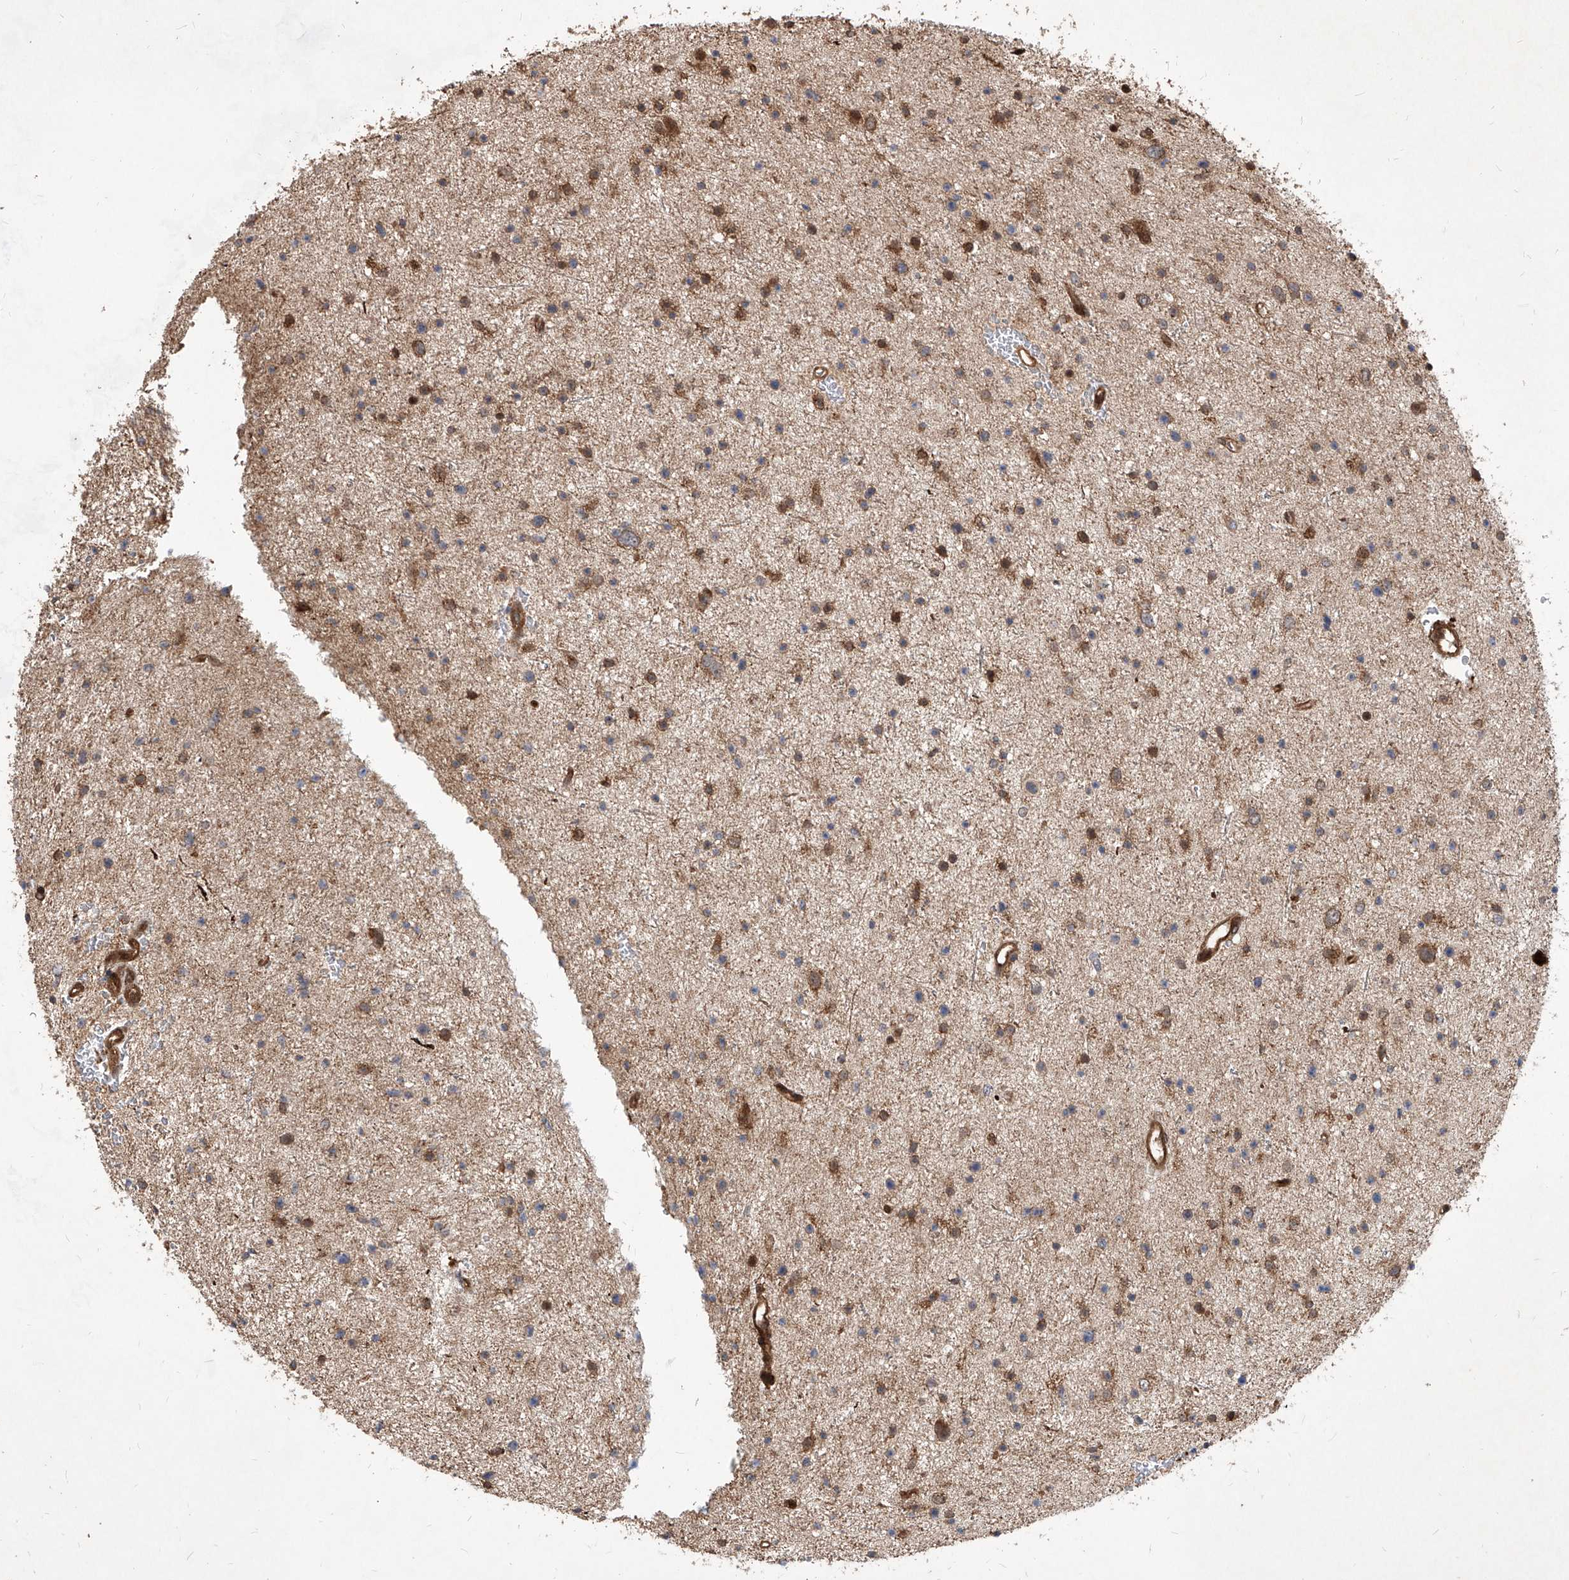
{"staining": {"intensity": "moderate", "quantity": "25%-75%", "location": "cytoplasmic/membranous"}, "tissue": "glioma", "cell_type": "Tumor cells", "image_type": "cancer", "snomed": [{"axis": "morphology", "description": "Glioma, malignant, Low grade"}, {"axis": "topography", "description": "Brain"}], "caption": "Brown immunohistochemical staining in human glioma reveals moderate cytoplasmic/membranous positivity in about 25%-75% of tumor cells.", "gene": "MAGED2", "patient": {"sex": "female", "age": 37}}